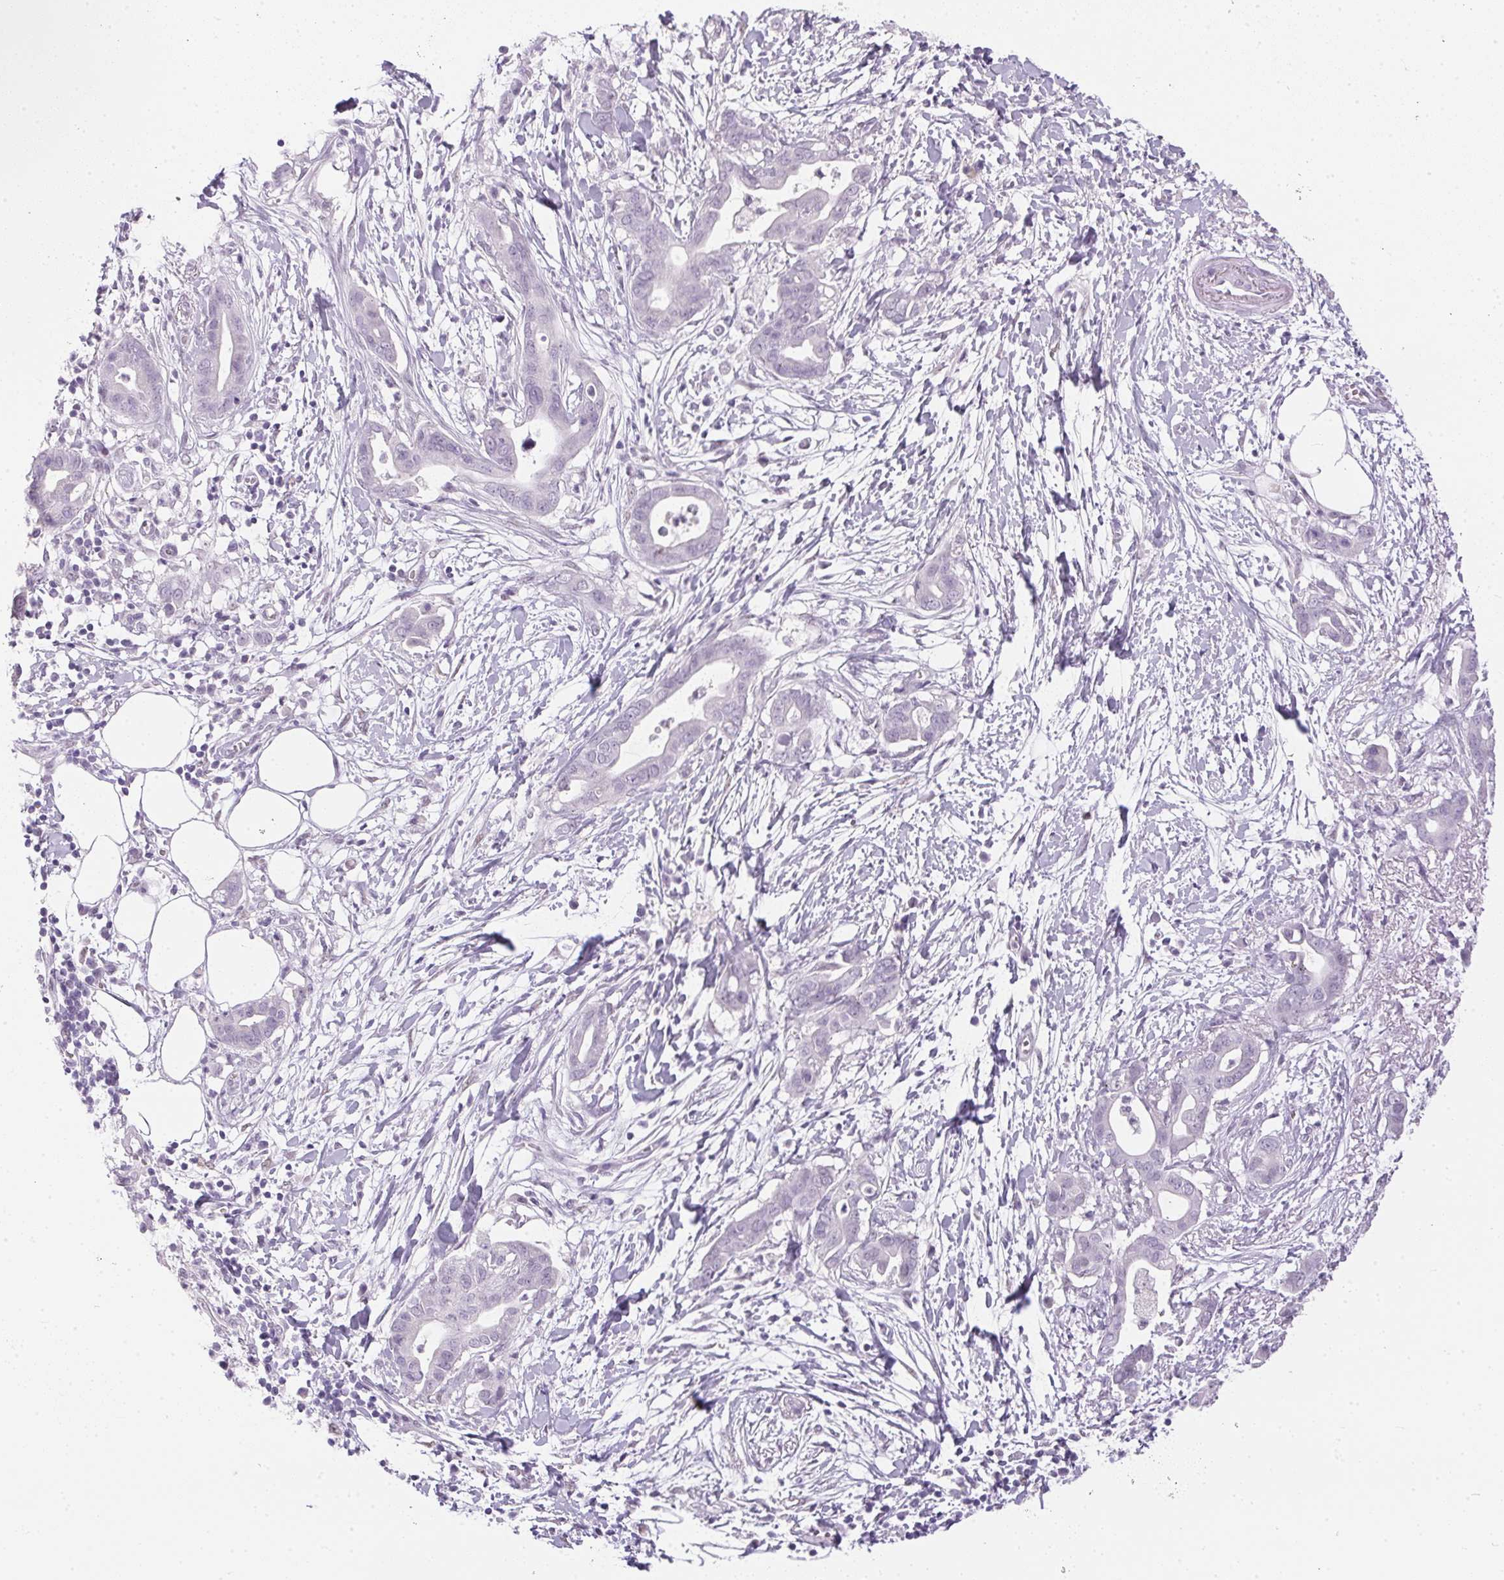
{"staining": {"intensity": "negative", "quantity": "none", "location": "none"}, "tissue": "pancreatic cancer", "cell_type": "Tumor cells", "image_type": "cancer", "snomed": [{"axis": "morphology", "description": "Adenocarcinoma, NOS"}, {"axis": "topography", "description": "Pancreas"}], "caption": "The immunohistochemistry histopathology image has no significant staining in tumor cells of pancreatic adenocarcinoma tissue. (IHC, brightfield microscopy, high magnification).", "gene": "GBP6", "patient": {"sex": "male", "age": 61}}